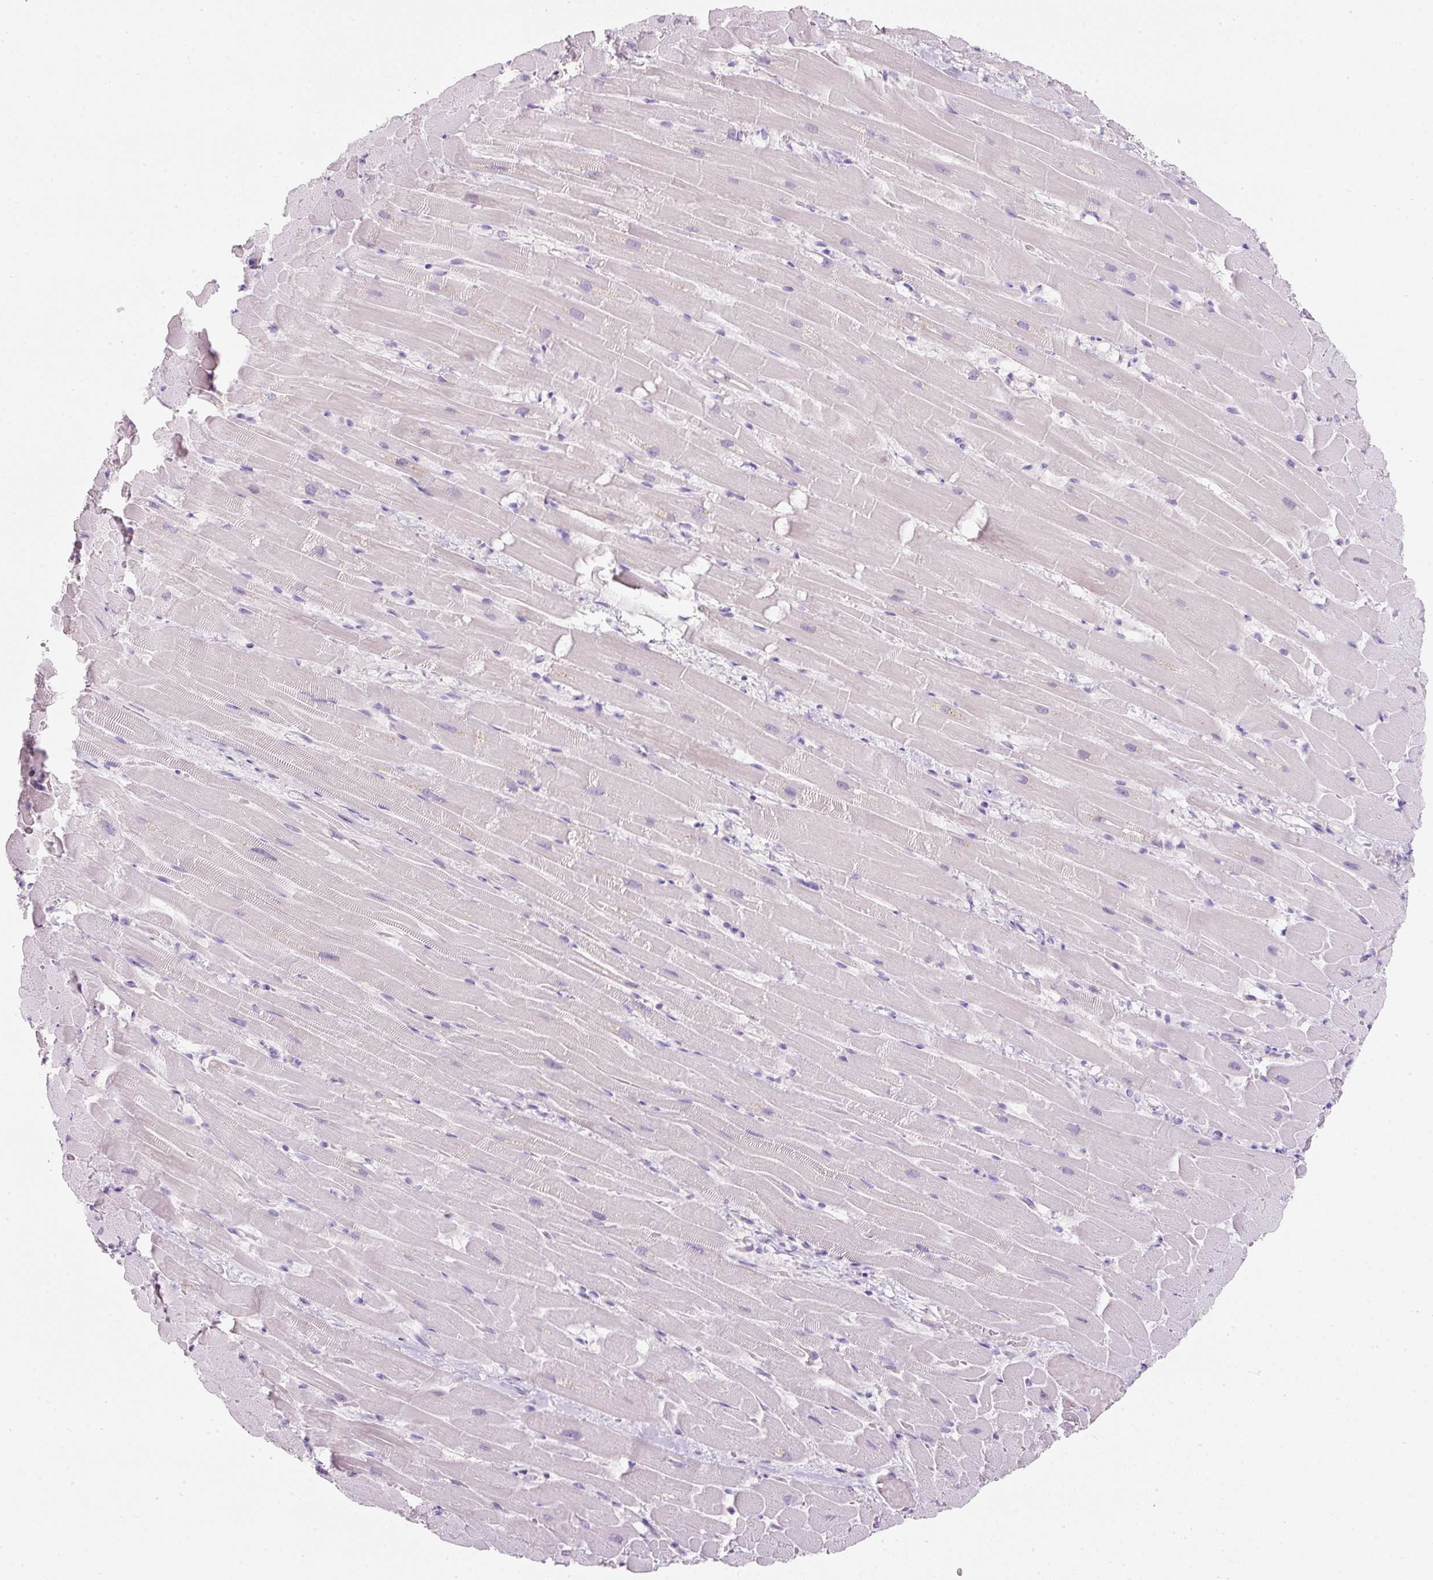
{"staining": {"intensity": "negative", "quantity": "none", "location": "none"}, "tissue": "heart muscle", "cell_type": "Cardiomyocytes", "image_type": "normal", "snomed": [{"axis": "morphology", "description": "Normal tissue, NOS"}, {"axis": "topography", "description": "Heart"}], "caption": "This is an immunohistochemistry (IHC) micrograph of benign heart muscle. There is no positivity in cardiomyocytes.", "gene": "DNM1", "patient": {"sex": "male", "age": 37}}